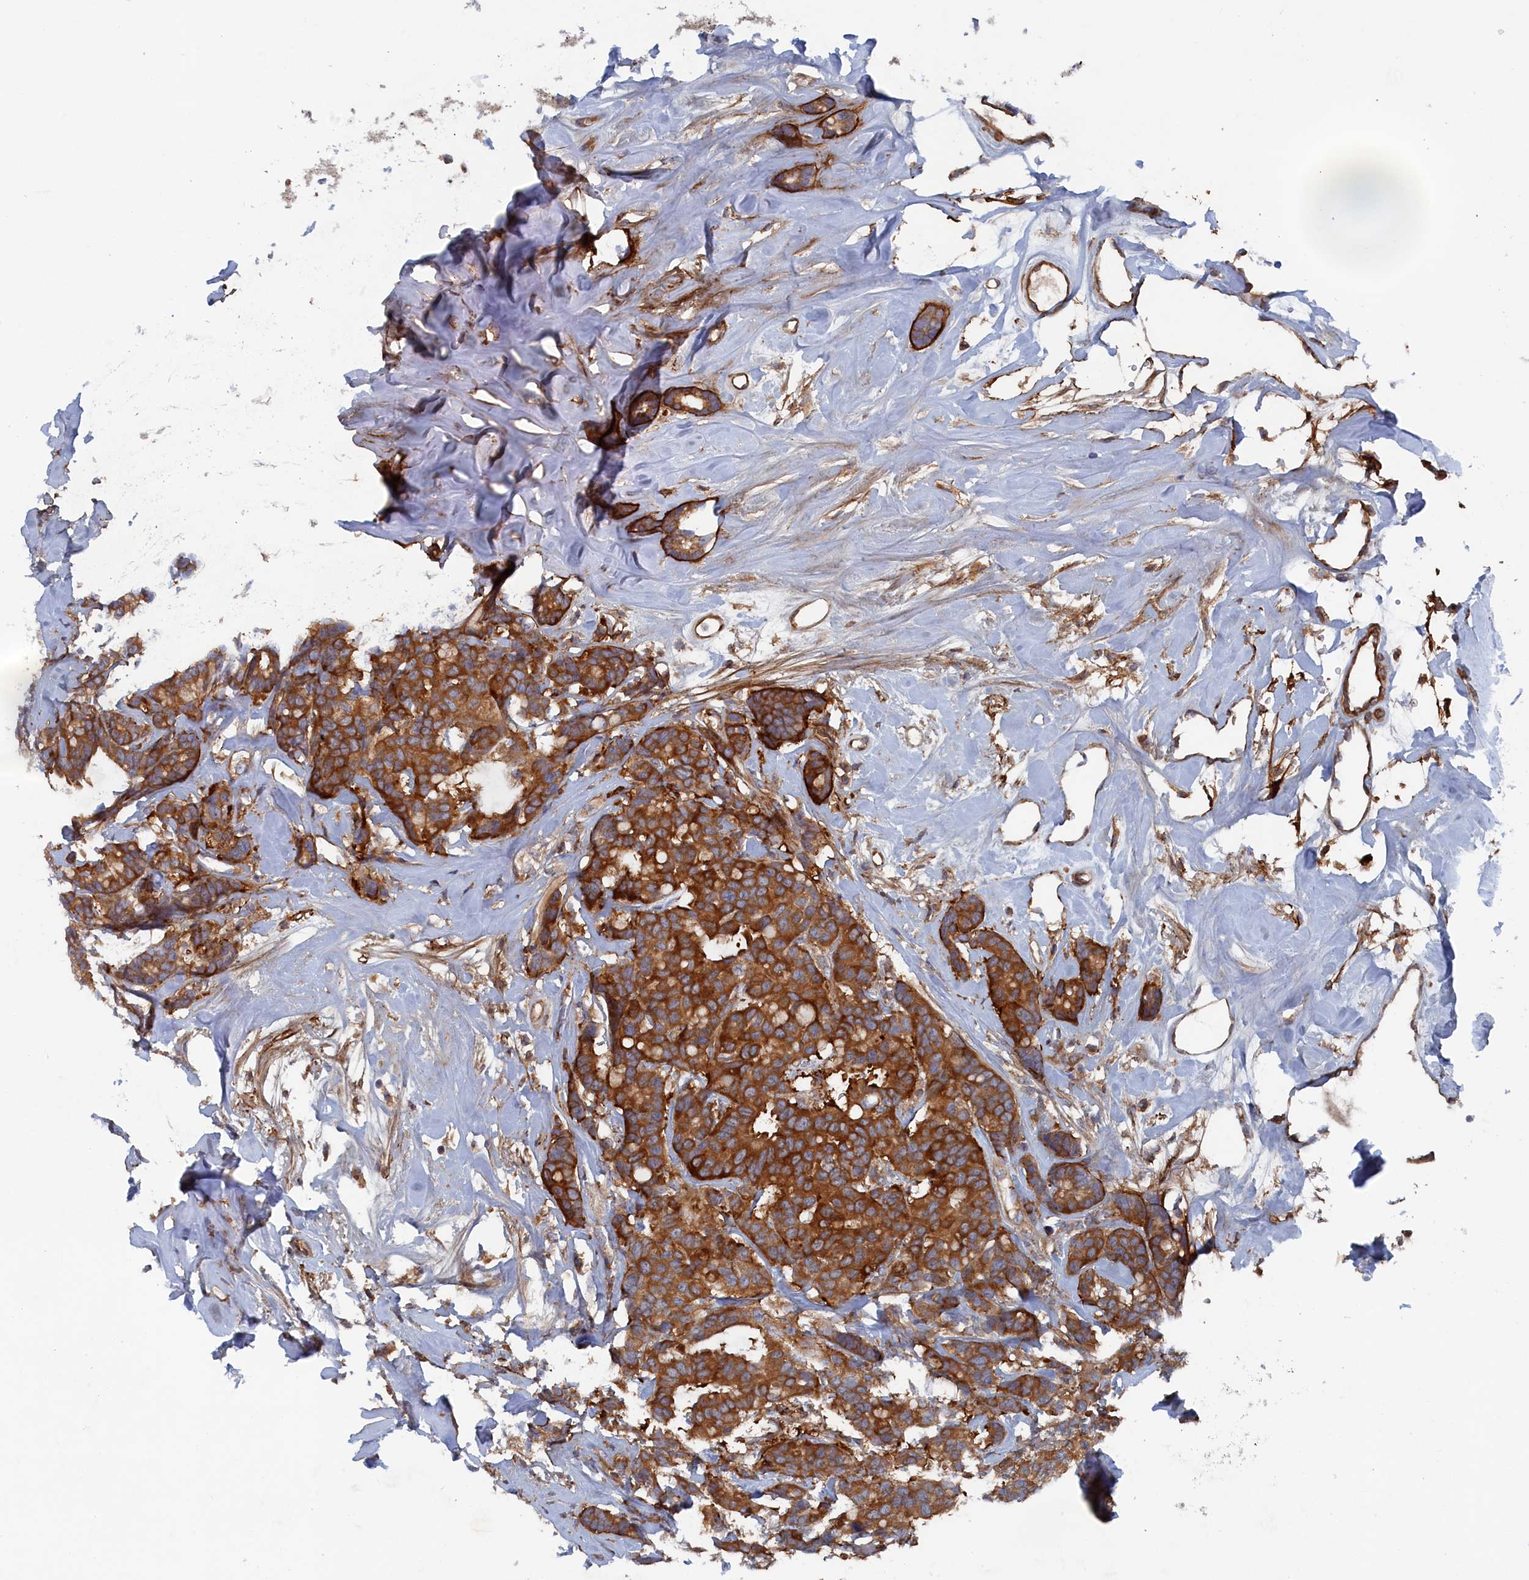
{"staining": {"intensity": "moderate", "quantity": ">75%", "location": "cytoplasmic/membranous"}, "tissue": "breast cancer", "cell_type": "Tumor cells", "image_type": "cancer", "snomed": [{"axis": "morphology", "description": "Duct carcinoma"}, {"axis": "topography", "description": "Breast"}], "caption": "A photomicrograph of human invasive ductal carcinoma (breast) stained for a protein reveals moderate cytoplasmic/membranous brown staining in tumor cells.", "gene": "TMEM196", "patient": {"sex": "female", "age": 87}}